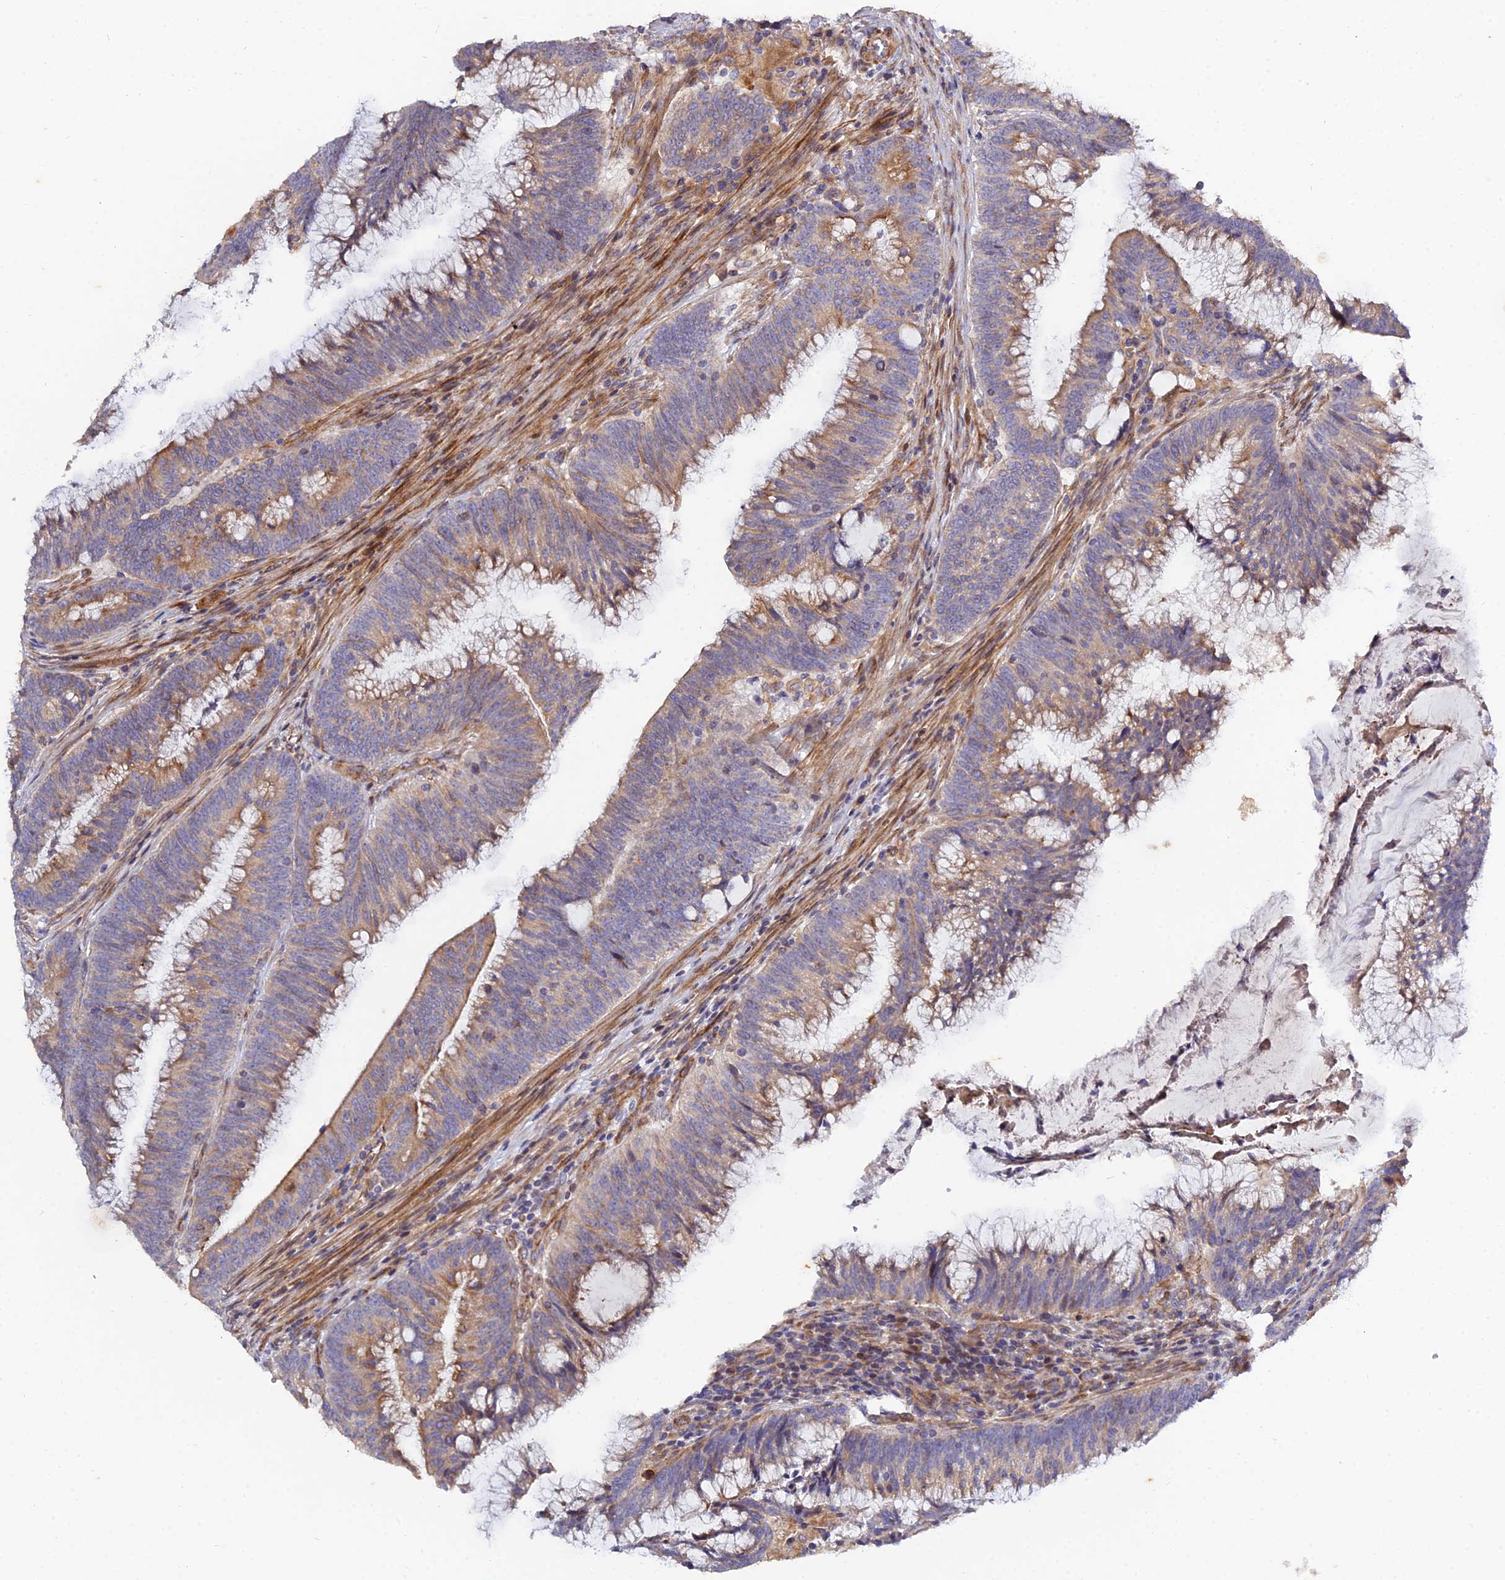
{"staining": {"intensity": "weak", "quantity": "25%-75%", "location": "cytoplasmic/membranous"}, "tissue": "colorectal cancer", "cell_type": "Tumor cells", "image_type": "cancer", "snomed": [{"axis": "morphology", "description": "Adenocarcinoma, NOS"}, {"axis": "topography", "description": "Rectum"}], "caption": "This image demonstrates IHC staining of human colorectal cancer, with low weak cytoplasmic/membranous positivity in about 25%-75% of tumor cells.", "gene": "ARL6IP1", "patient": {"sex": "female", "age": 77}}